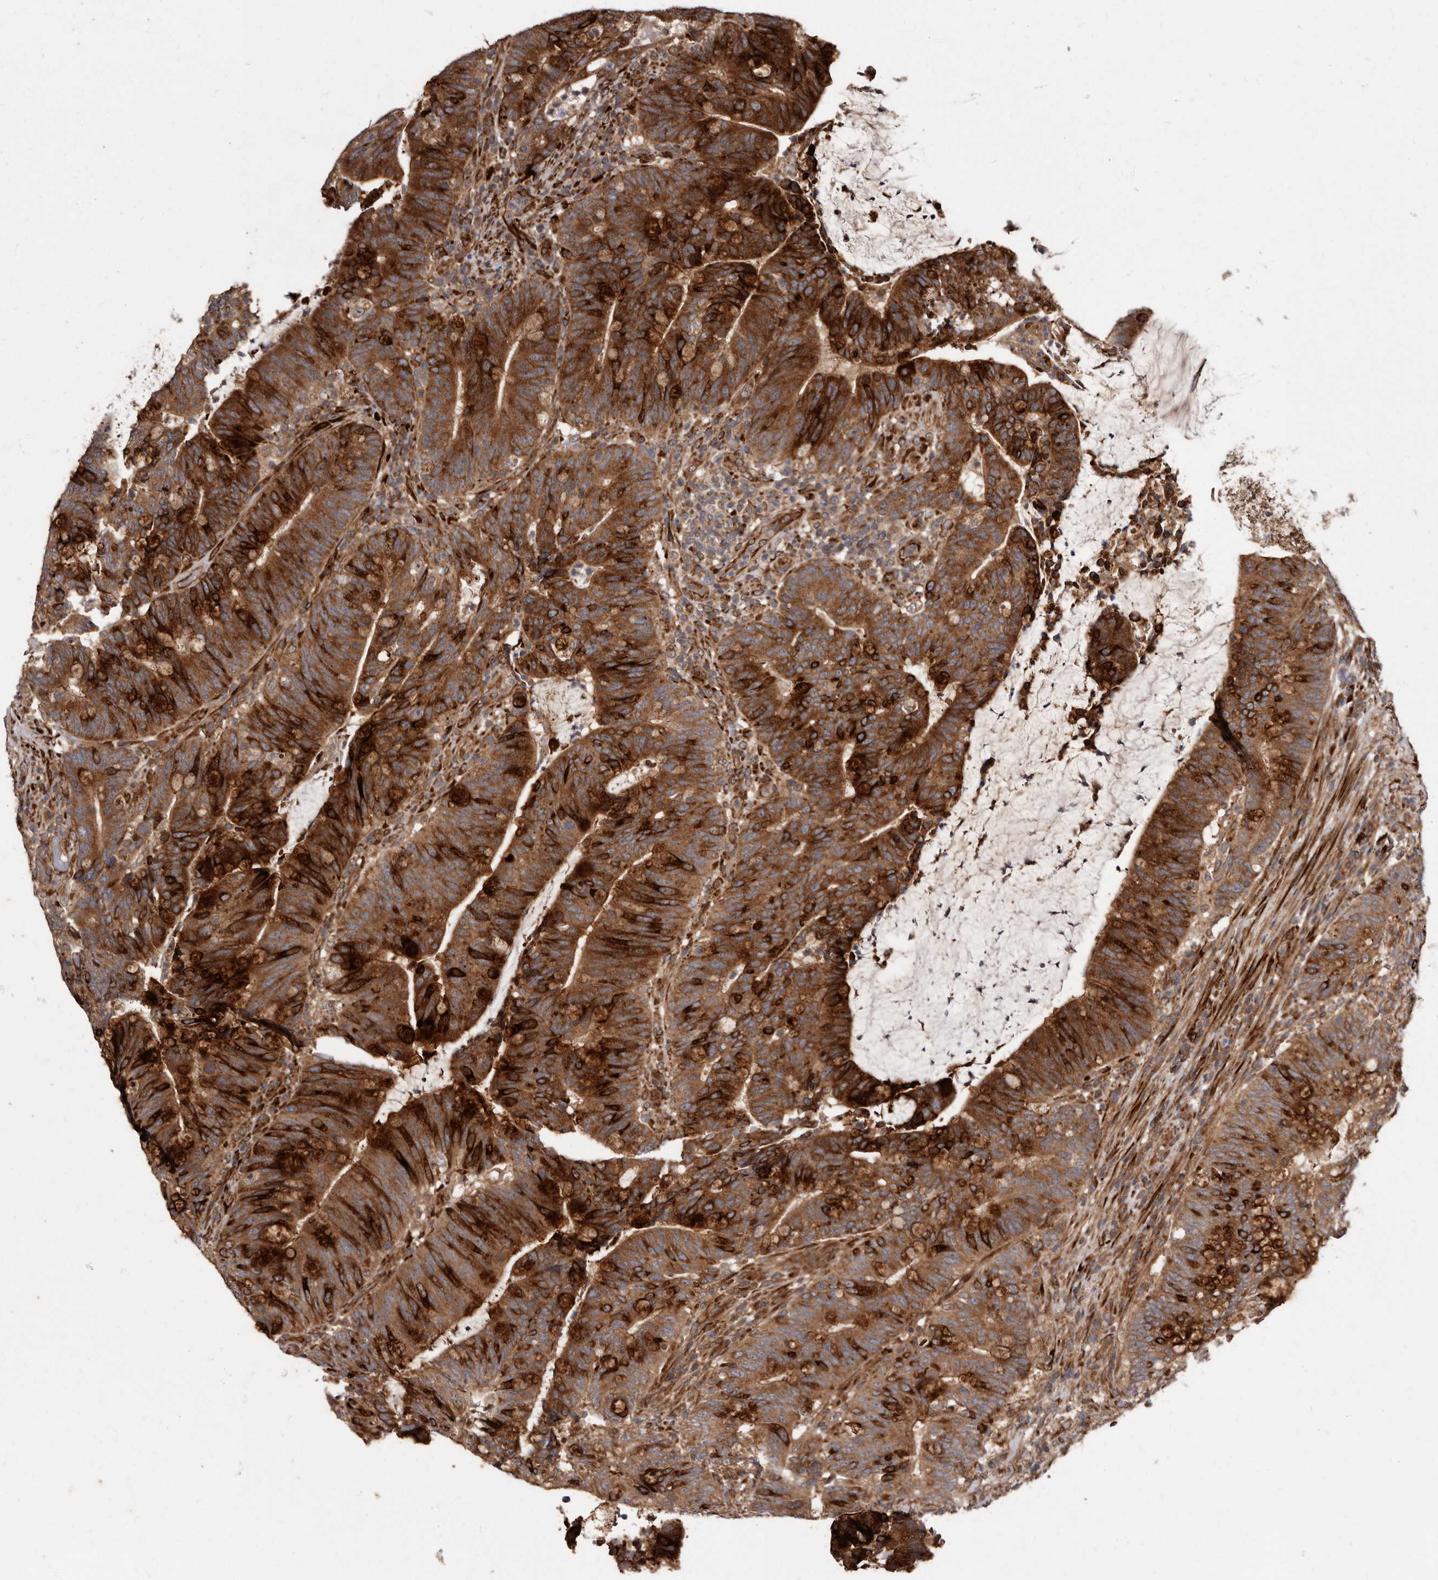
{"staining": {"intensity": "strong", "quantity": ">75%", "location": "cytoplasmic/membranous"}, "tissue": "colorectal cancer", "cell_type": "Tumor cells", "image_type": "cancer", "snomed": [{"axis": "morphology", "description": "Adenocarcinoma, NOS"}, {"axis": "topography", "description": "Colon"}], "caption": "DAB immunohistochemical staining of human adenocarcinoma (colorectal) displays strong cytoplasmic/membranous protein positivity in about >75% of tumor cells.", "gene": "FLAD1", "patient": {"sex": "female", "age": 66}}